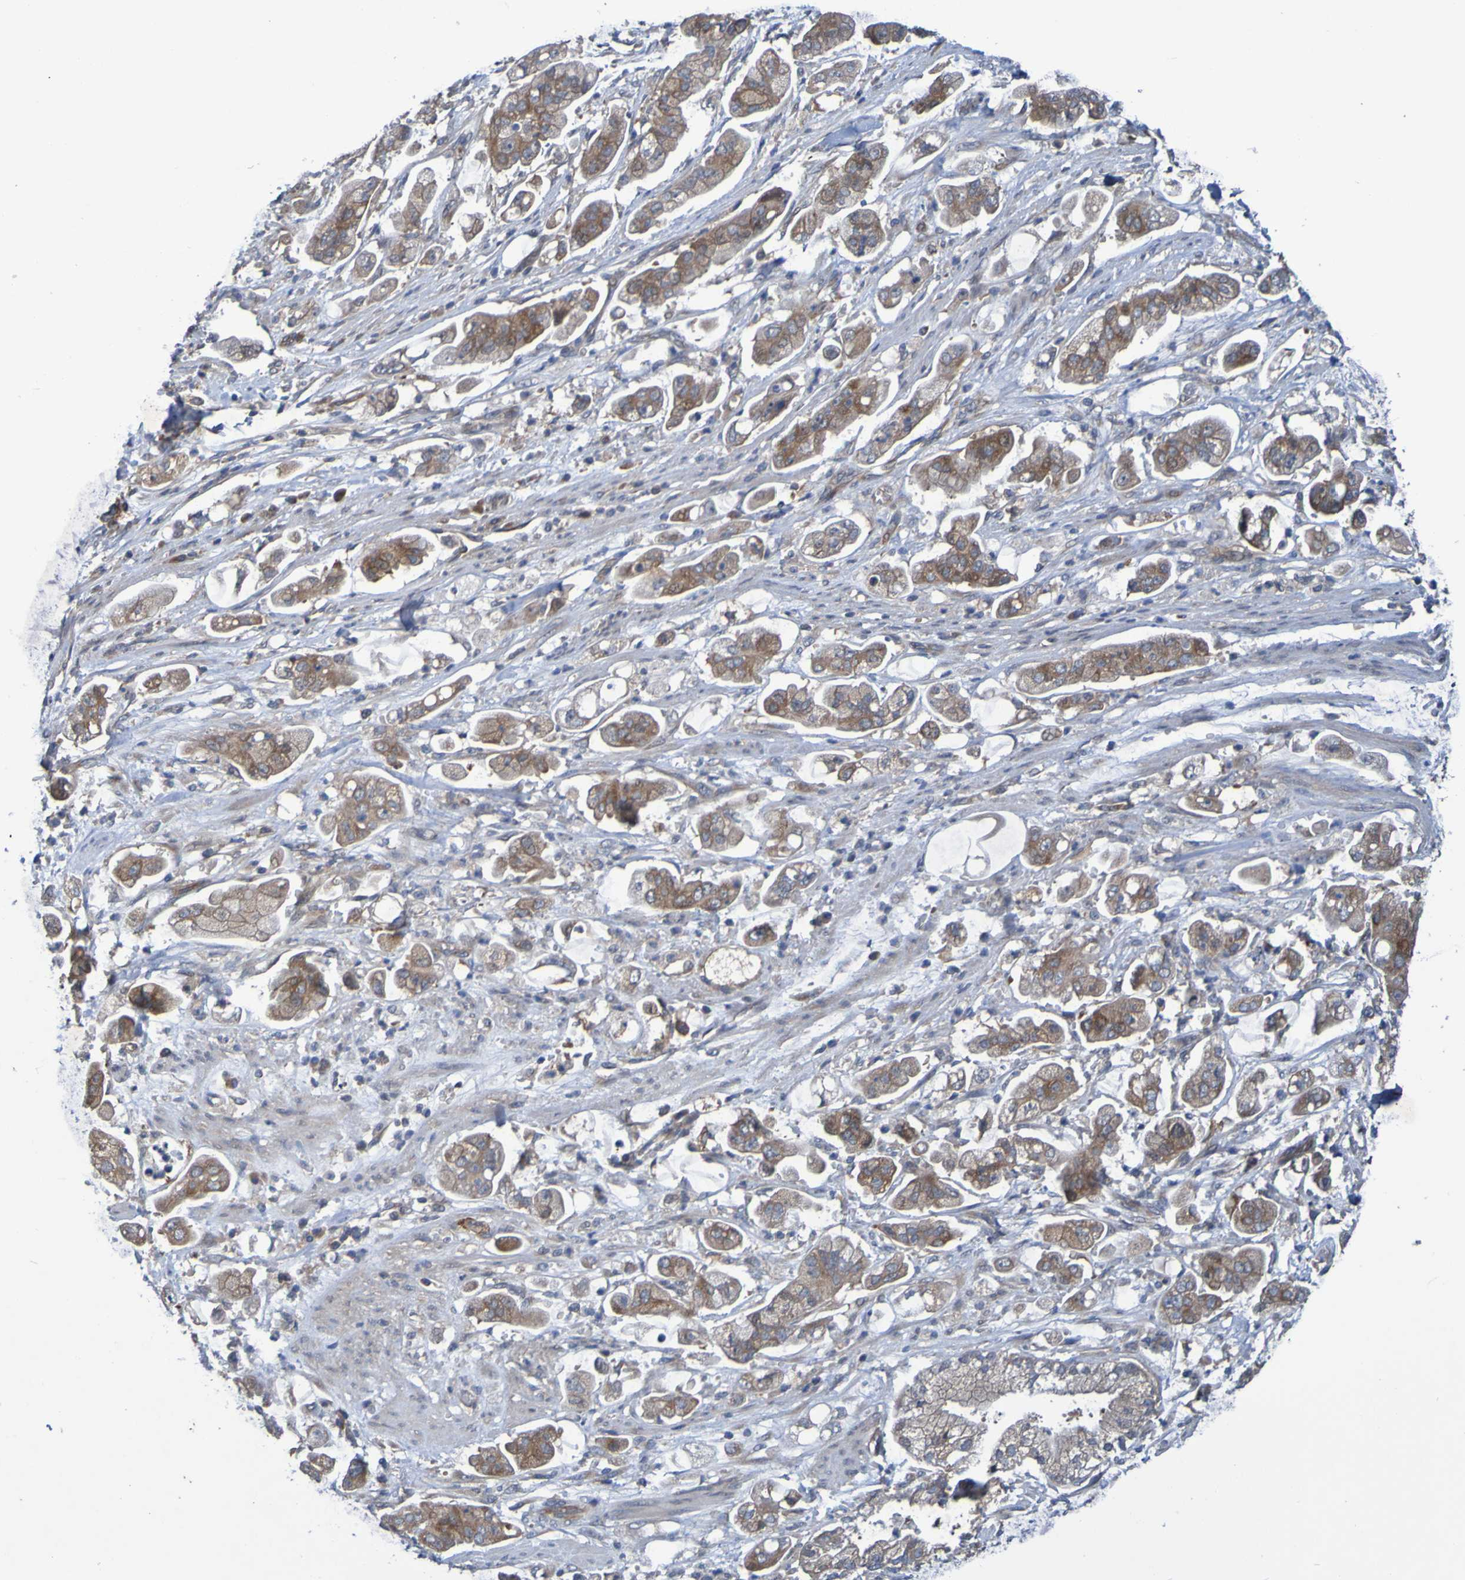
{"staining": {"intensity": "moderate", "quantity": ">75%", "location": "cytoplasmic/membranous"}, "tissue": "stomach cancer", "cell_type": "Tumor cells", "image_type": "cancer", "snomed": [{"axis": "morphology", "description": "Adenocarcinoma, NOS"}, {"axis": "topography", "description": "Stomach"}], "caption": "High-power microscopy captured an IHC micrograph of adenocarcinoma (stomach), revealing moderate cytoplasmic/membranous expression in about >75% of tumor cells.", "gene": "SDK1", "patient": {"sex": "male", "age": 62}}